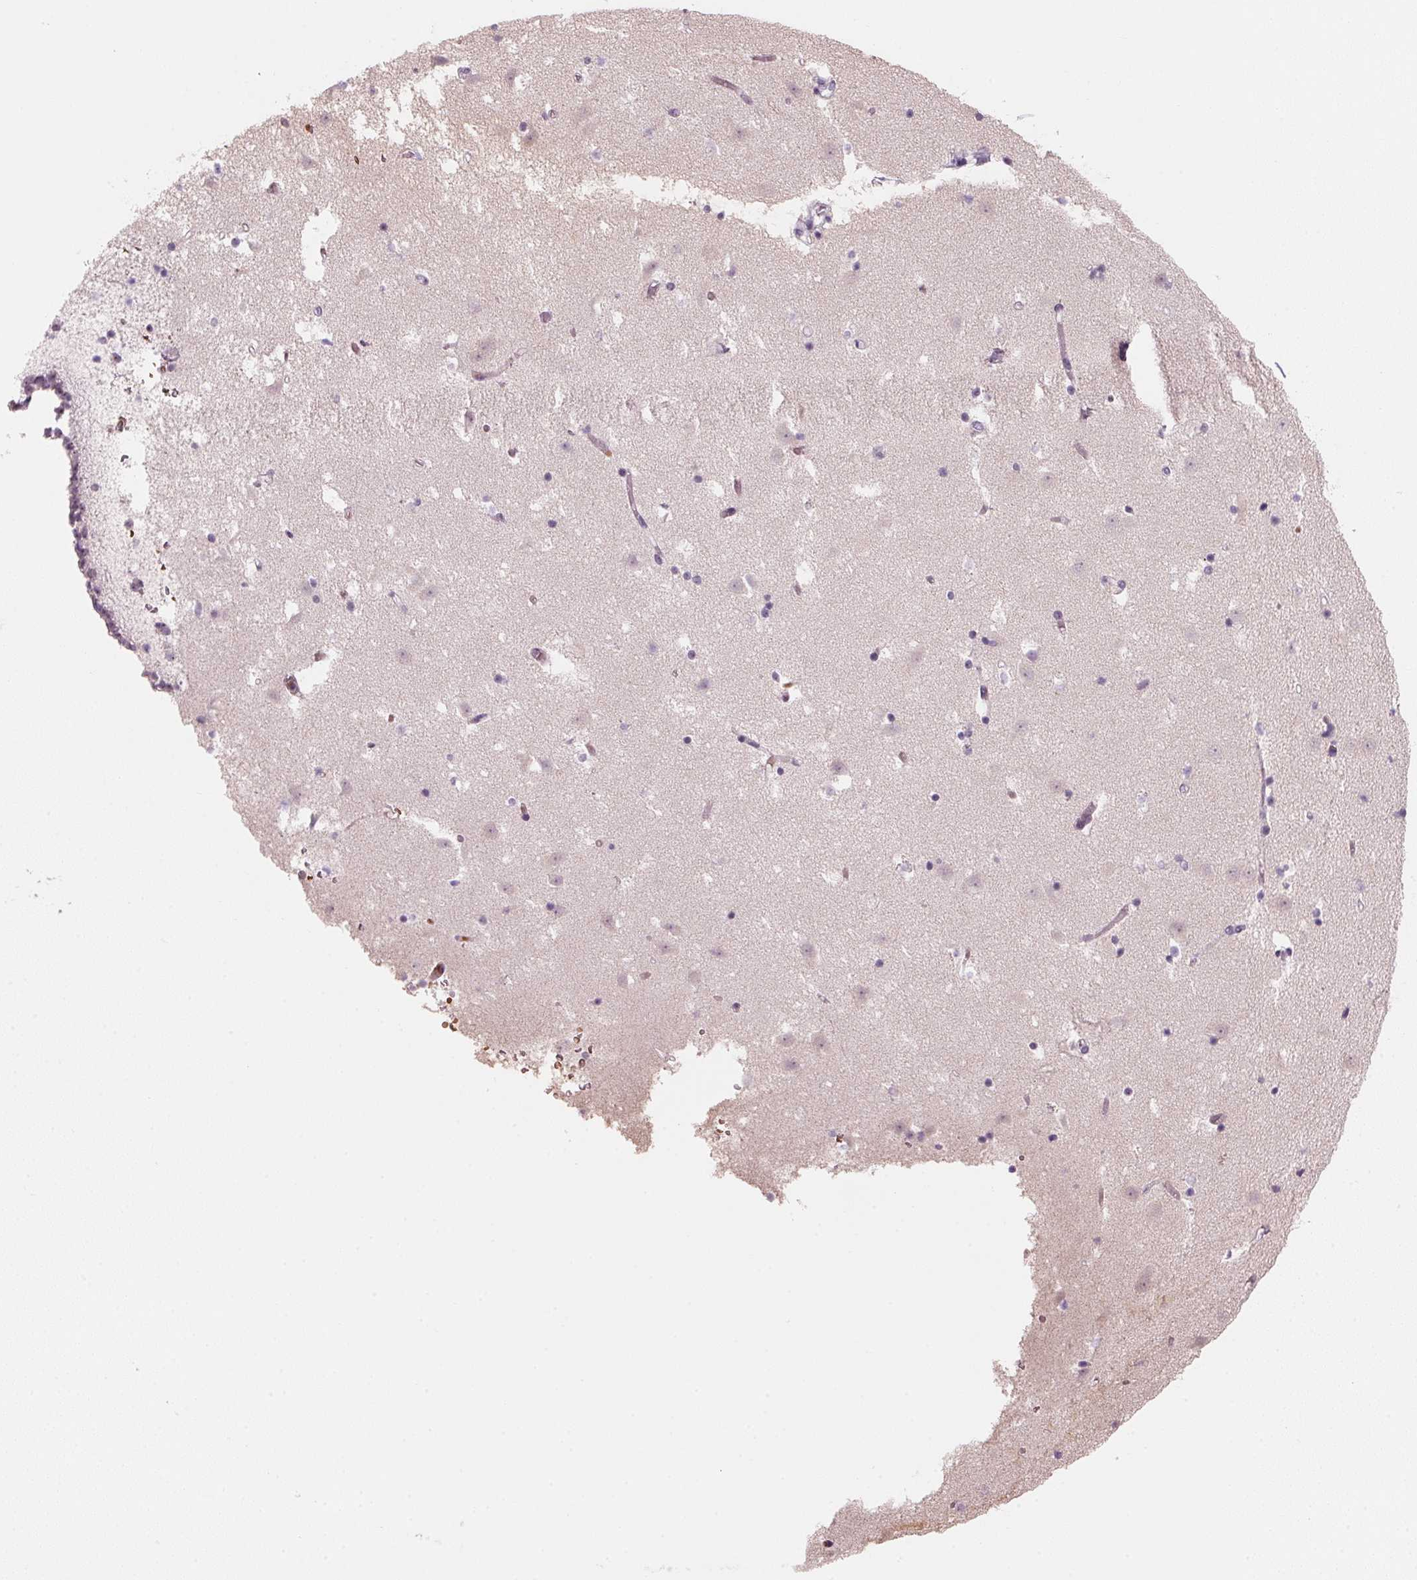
{"staining": {"intensity": "weak", "quantity": "25%-75%", "location": "nuclear"}, "tissue": "caudate", "cell_type": "Glial cells", "image_type": "normal", "snomed": [{"axis": "morphology", "description": "Normal tissue, NOS"}, {"axis": "topography", "description": "Lateral ventricle wall"}], "caption": "Immunohistochemistry micrograph of unremarkable caudate stained for a protein (brown), which shows low levels of weak nuclear staining in about 25%-75% of glial cells.", "gene": "DNTTIP2", "patient": {"sex": "female", "age": 42}}